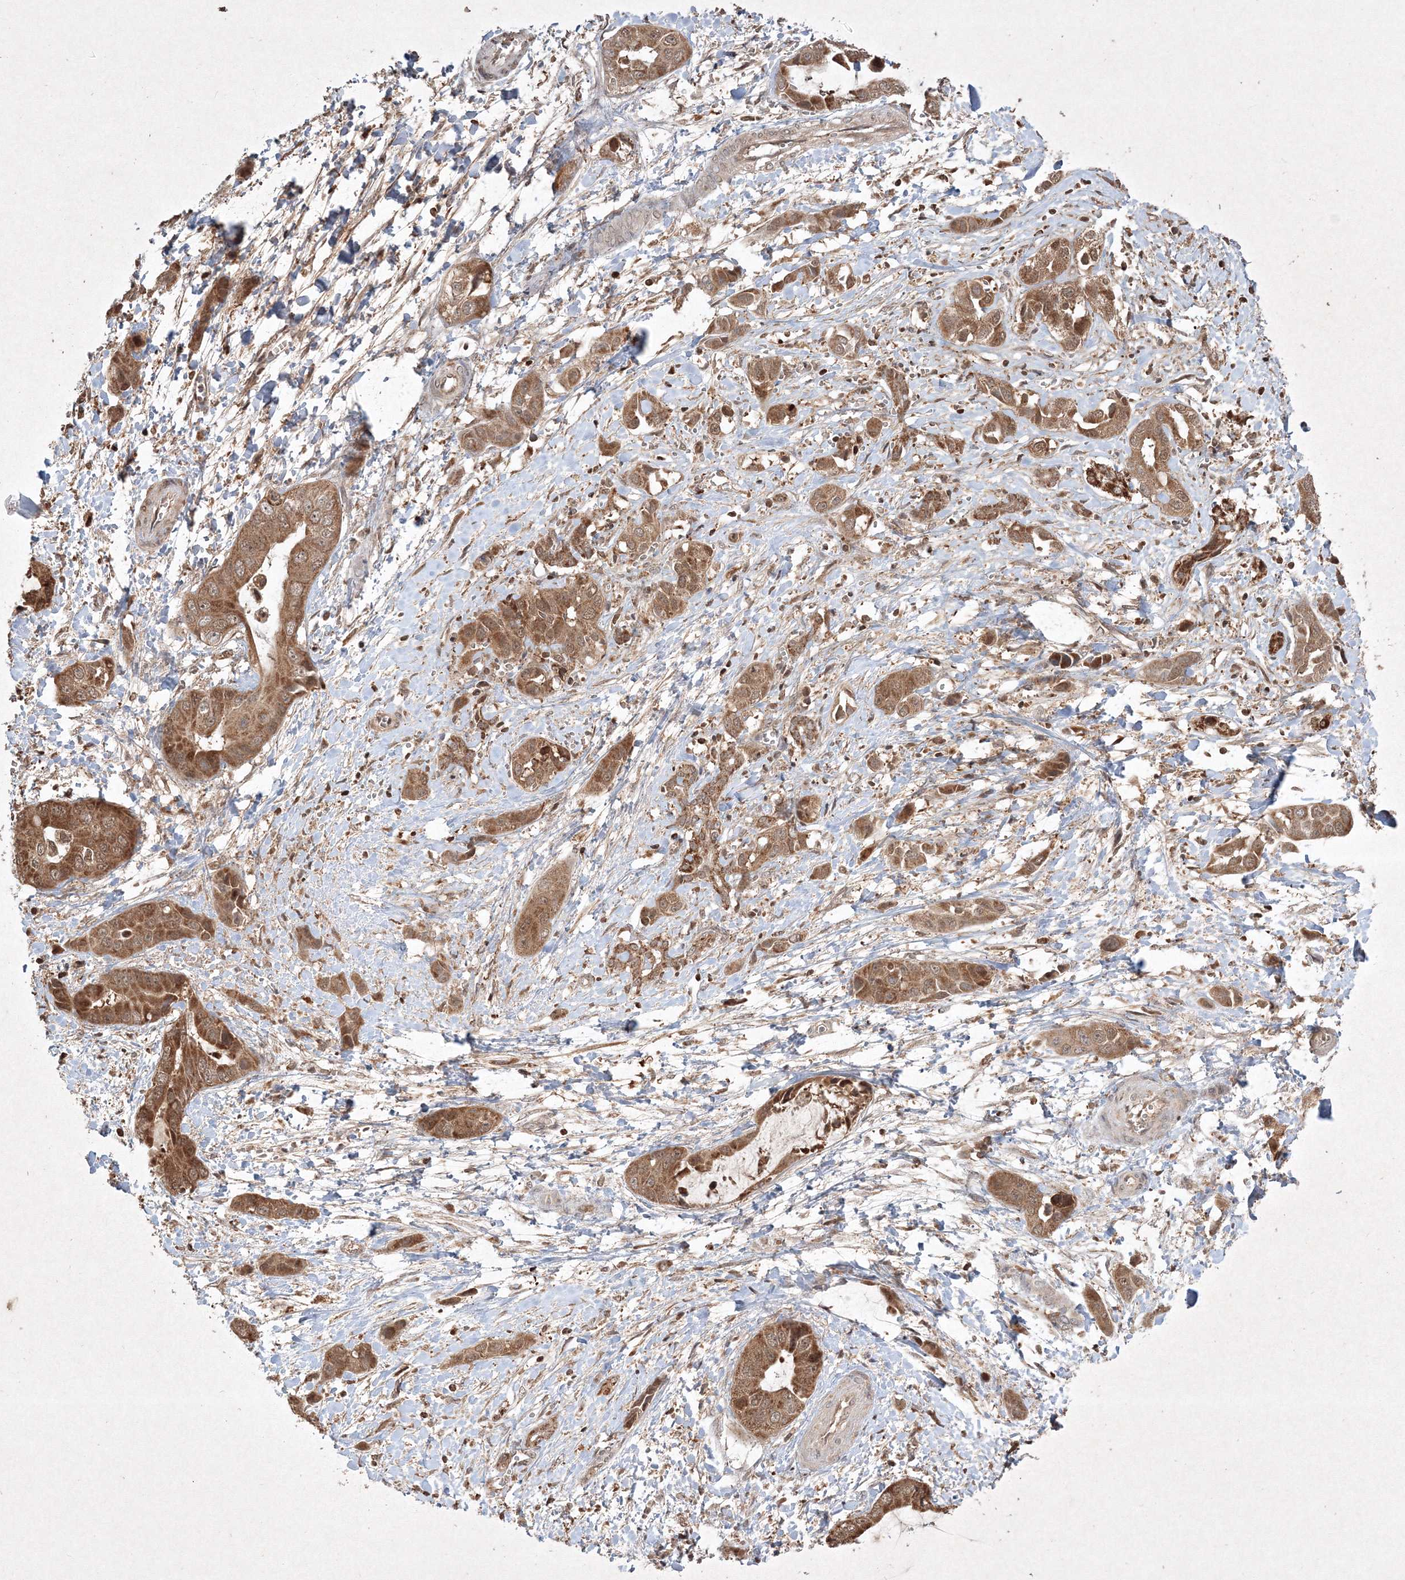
{"staining": {"intensity": "moderate", "quantity": ">75%", "location": "cytoplasmic/membranous"}, "tissue": "liver cancer", "cell_type": "Tumor cells", "image_type": "cancer", "snomed": [{"axis": "morphology", "description": "Cholangiocarcinoma"}, {"axis": "topography", "description": "Liver"}], "caption": "High-power microscopy captured an immunohistochemistry (IHC) image of cholangiocarcinoma (liver), revealing moderate cytoplasmic/membranous expression in approximately >75% of tumor cells. Using DAB (3,3'-diaminobenzidine) (brown) and hematoxylin (blue) stains, captured at high magnification using brightfield microscopy.", "gene": "PLTP", "patient": {"sex": "female", "age": 52}}